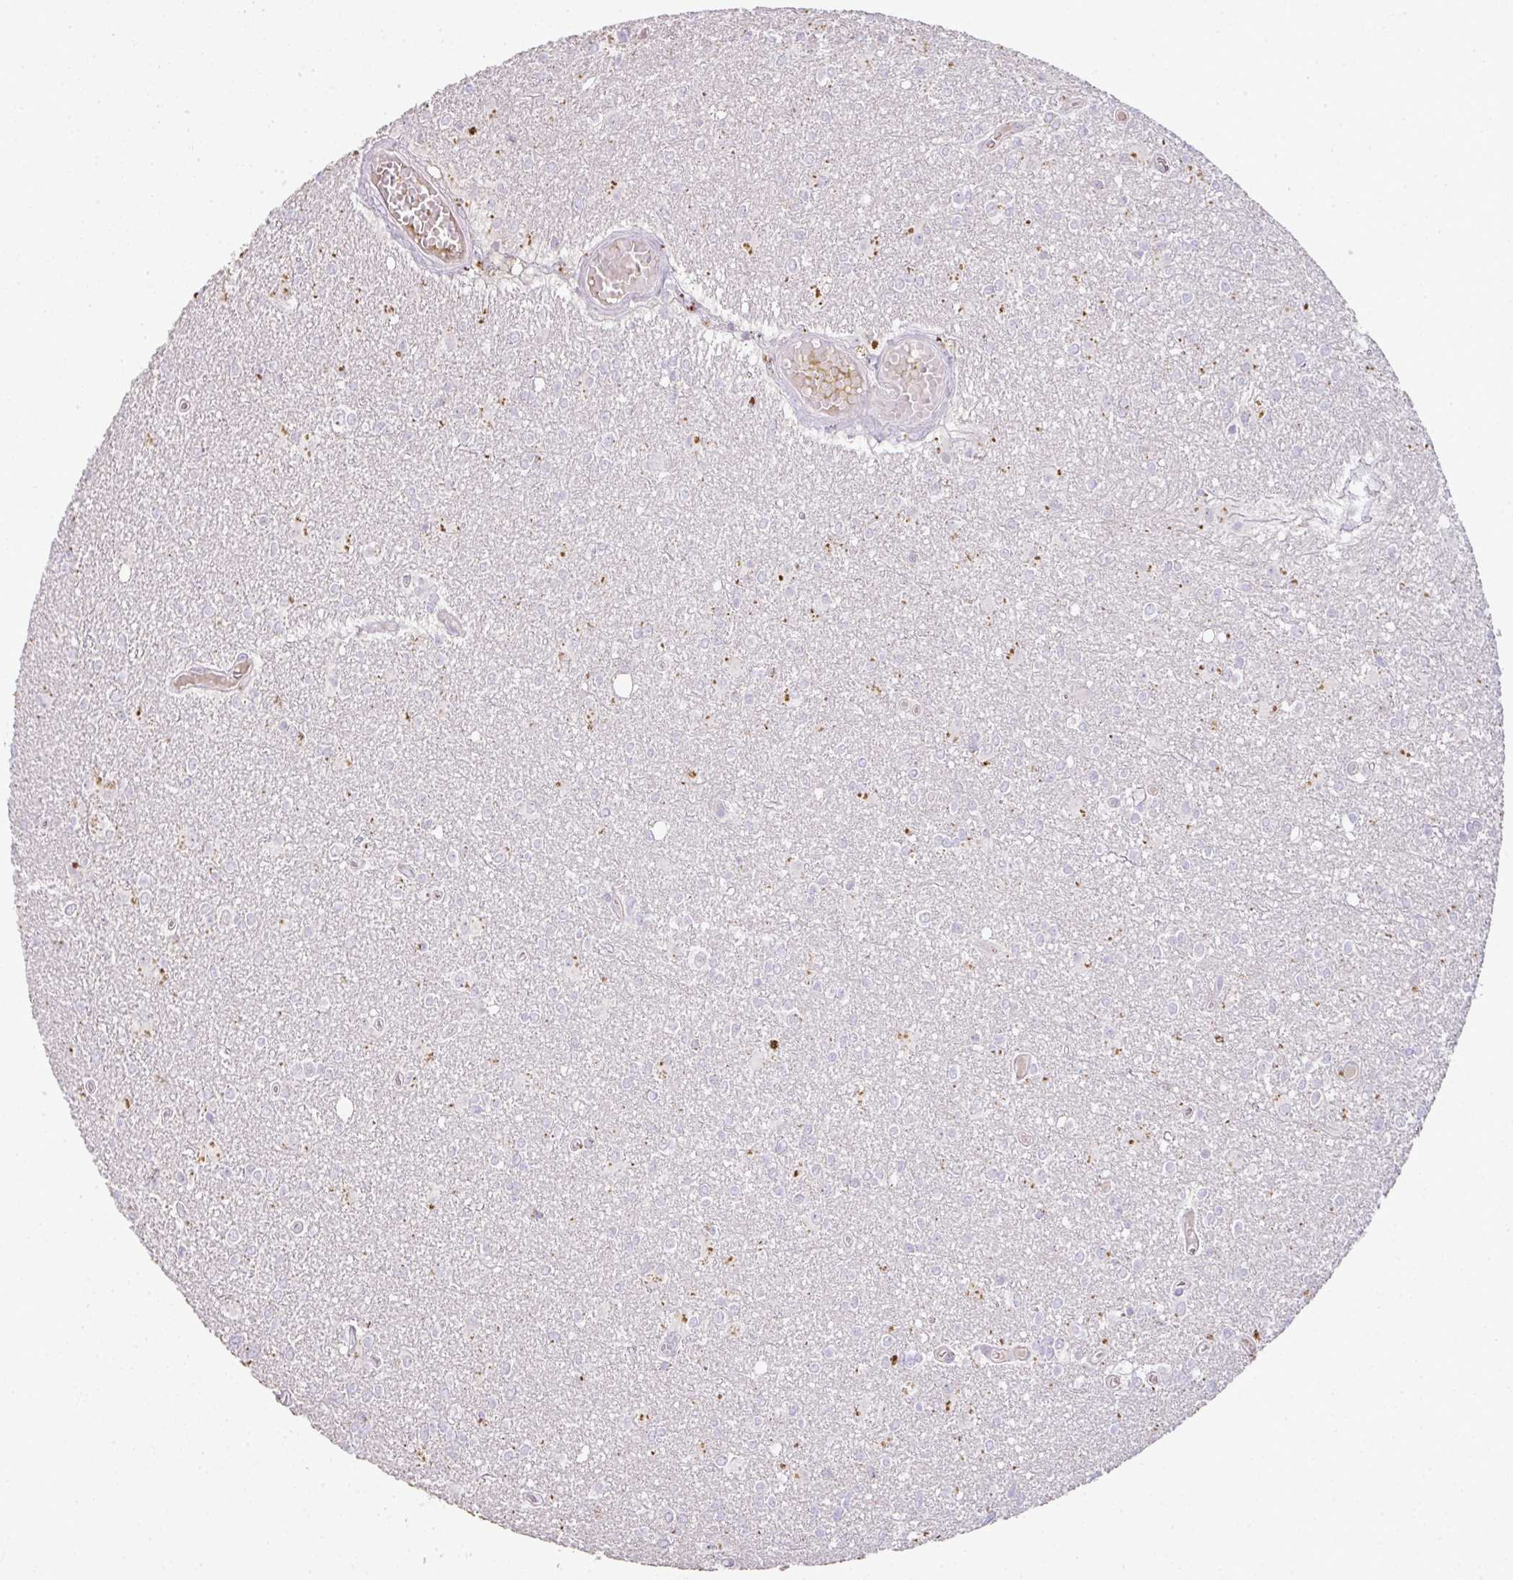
{"staining": {"intensity": "negative", "quantity": "none", "location": "none"}, "tissue": "glioma", "cell_type": "Tumor cells", "image_type": "cancer", "snomed": [{"axis": "morphology", "description": "Glioma, malignant, High grade"}, {"axis": "topography", "description": "Brain"}], "caption": "Tumor cells are negative for brown protein staining in glioma. (DAB IHC with hematoxylin counter stain).", "gene": "CMPK1", "patient": {"sex": "male", "age": 48}}